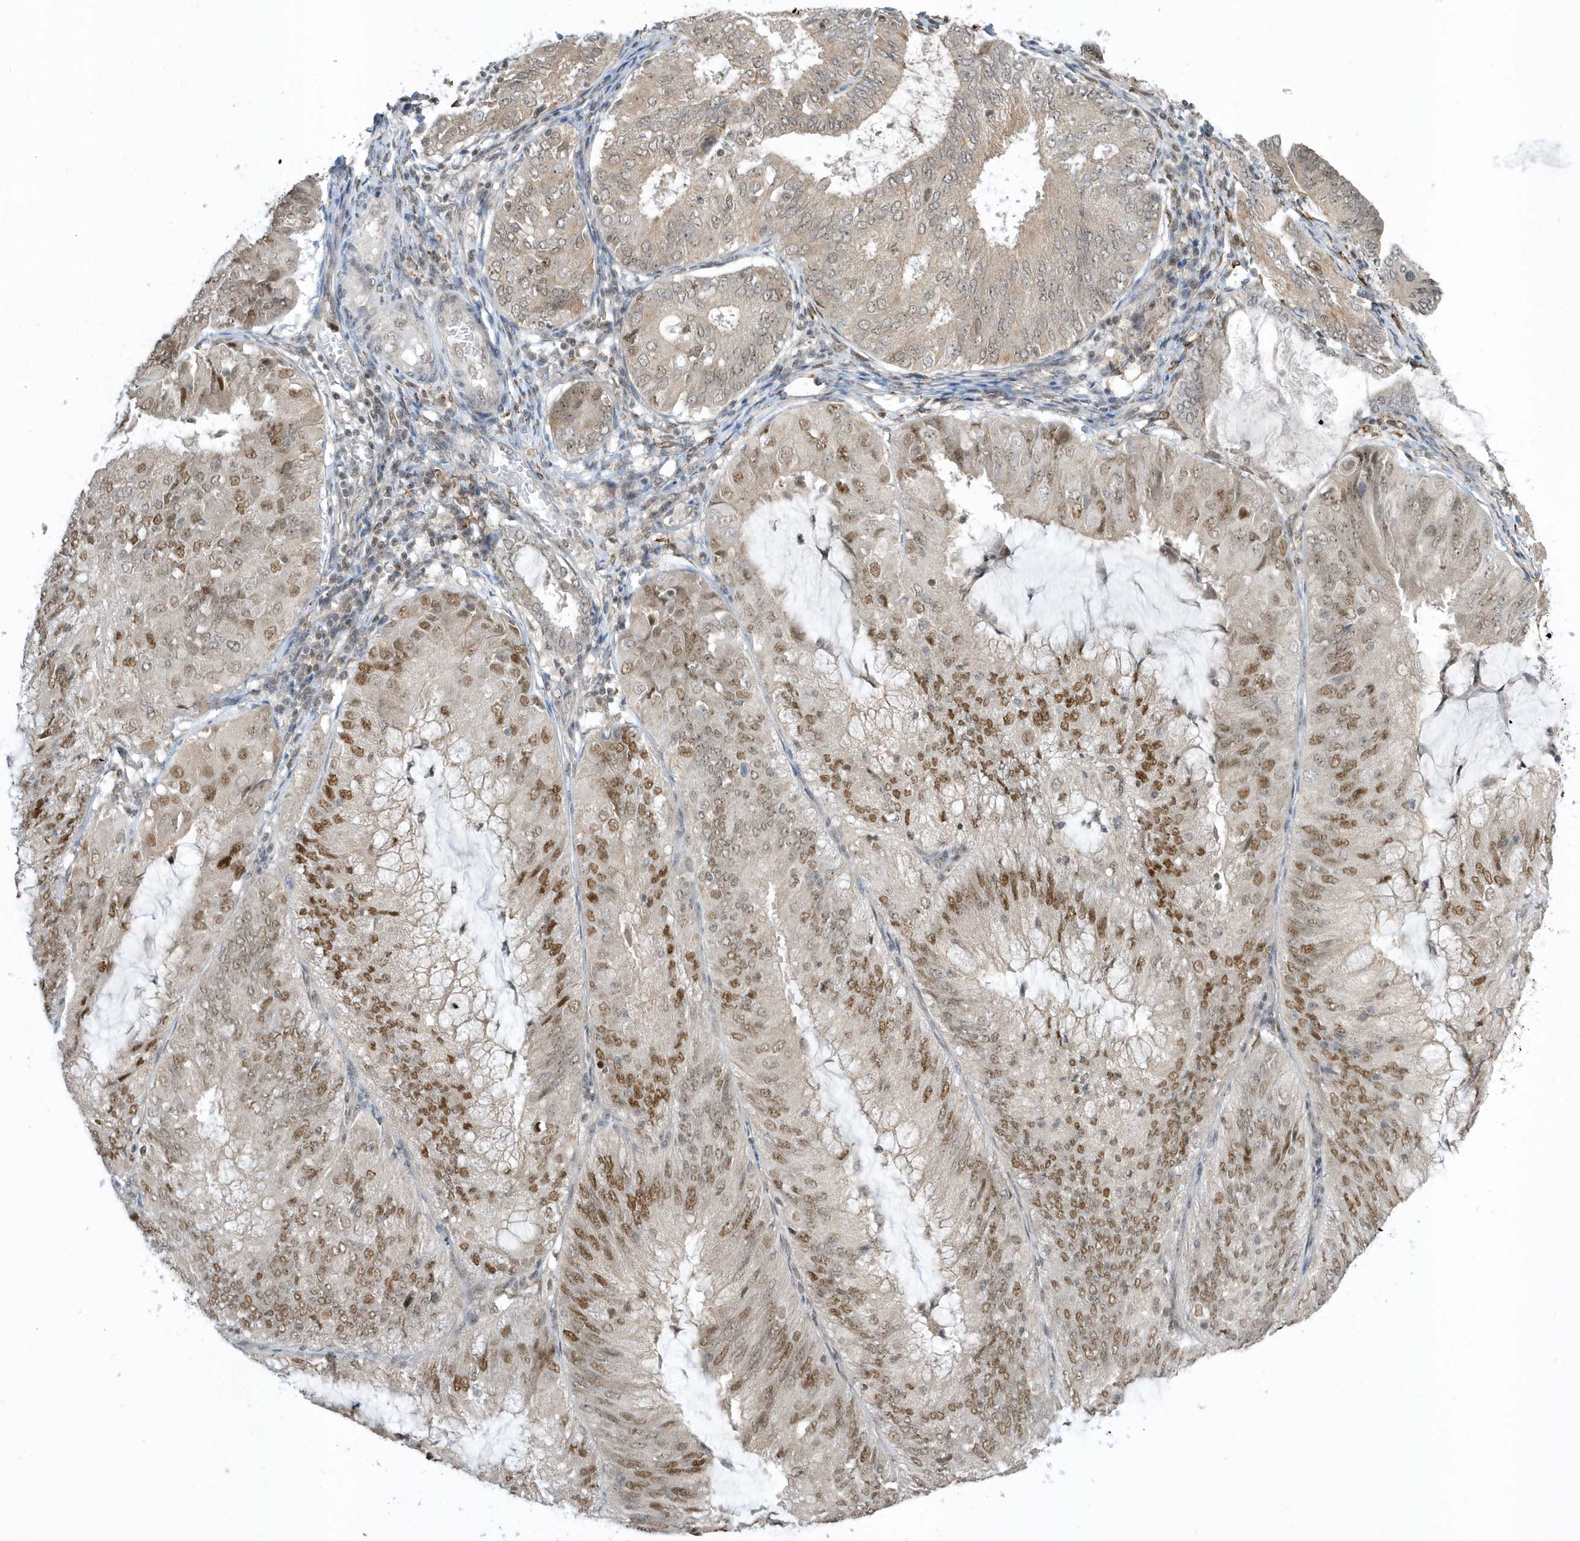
{"staining": {"intensity": "moderate", "quantity": ">75%", "location": "nuclear"}, "tissue": "endometrial cancer", "cell_type": "Tumor cells", "image_type": "cancer", "snomed": [{"axis": "morphology", "description": "Adenocarcinoma, NOS"}, {"axis": "topography", "description": "Endometrium"}], "caption": "Protein expression analysis of adenocarcinoma (endometrial) displays moderate nuclear positivity in about >75% of tumor cells.", "gene": "ZNF740", "patient": {"sex": "female", "age": 81}}